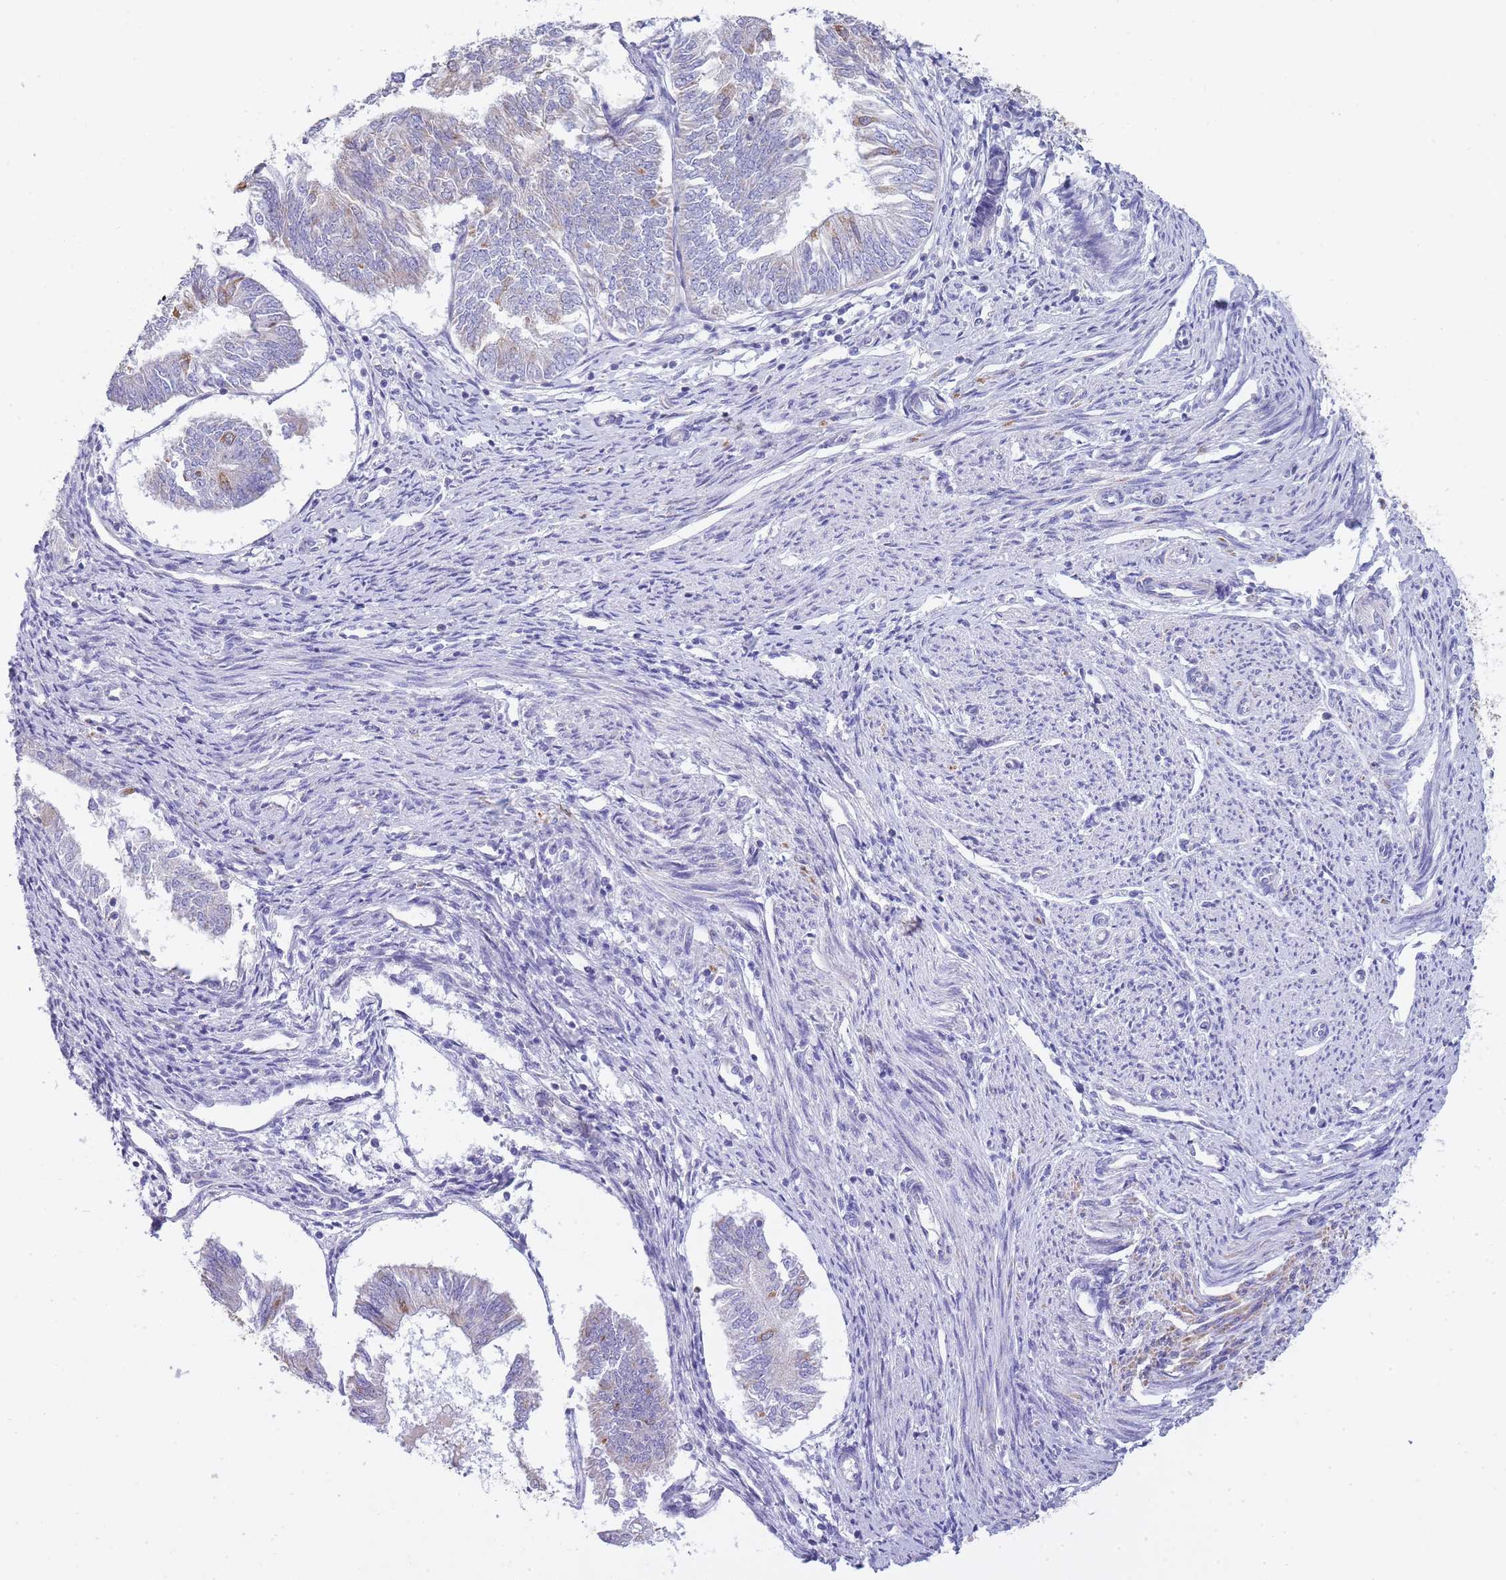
{"staining": {"intensity": "strong", "quantity": "<25%", "location": "cytoplasmic/membranous"}, "tissue": "endometrial cancer", "cell_type": "Tumor cells", "image_type": "cancer", "snomed": [{"axis": "morphology", "description": "Adenocarcinoma, NOS"}, {"axis": "topography", "description": "Endometrium"}], "caption": "Protein expression analysis of adenocarcinoma (endometrial) demonstrates strong cytoplasmic/membranous expression in approximately <25% of tumor cells. (DAB (3,3'-diaminobenzidine) IHC, brown staining for protein, blue staining for nuclei).", "gene": "FRAT2", "patient": {"sex": "female", "age": 58}}